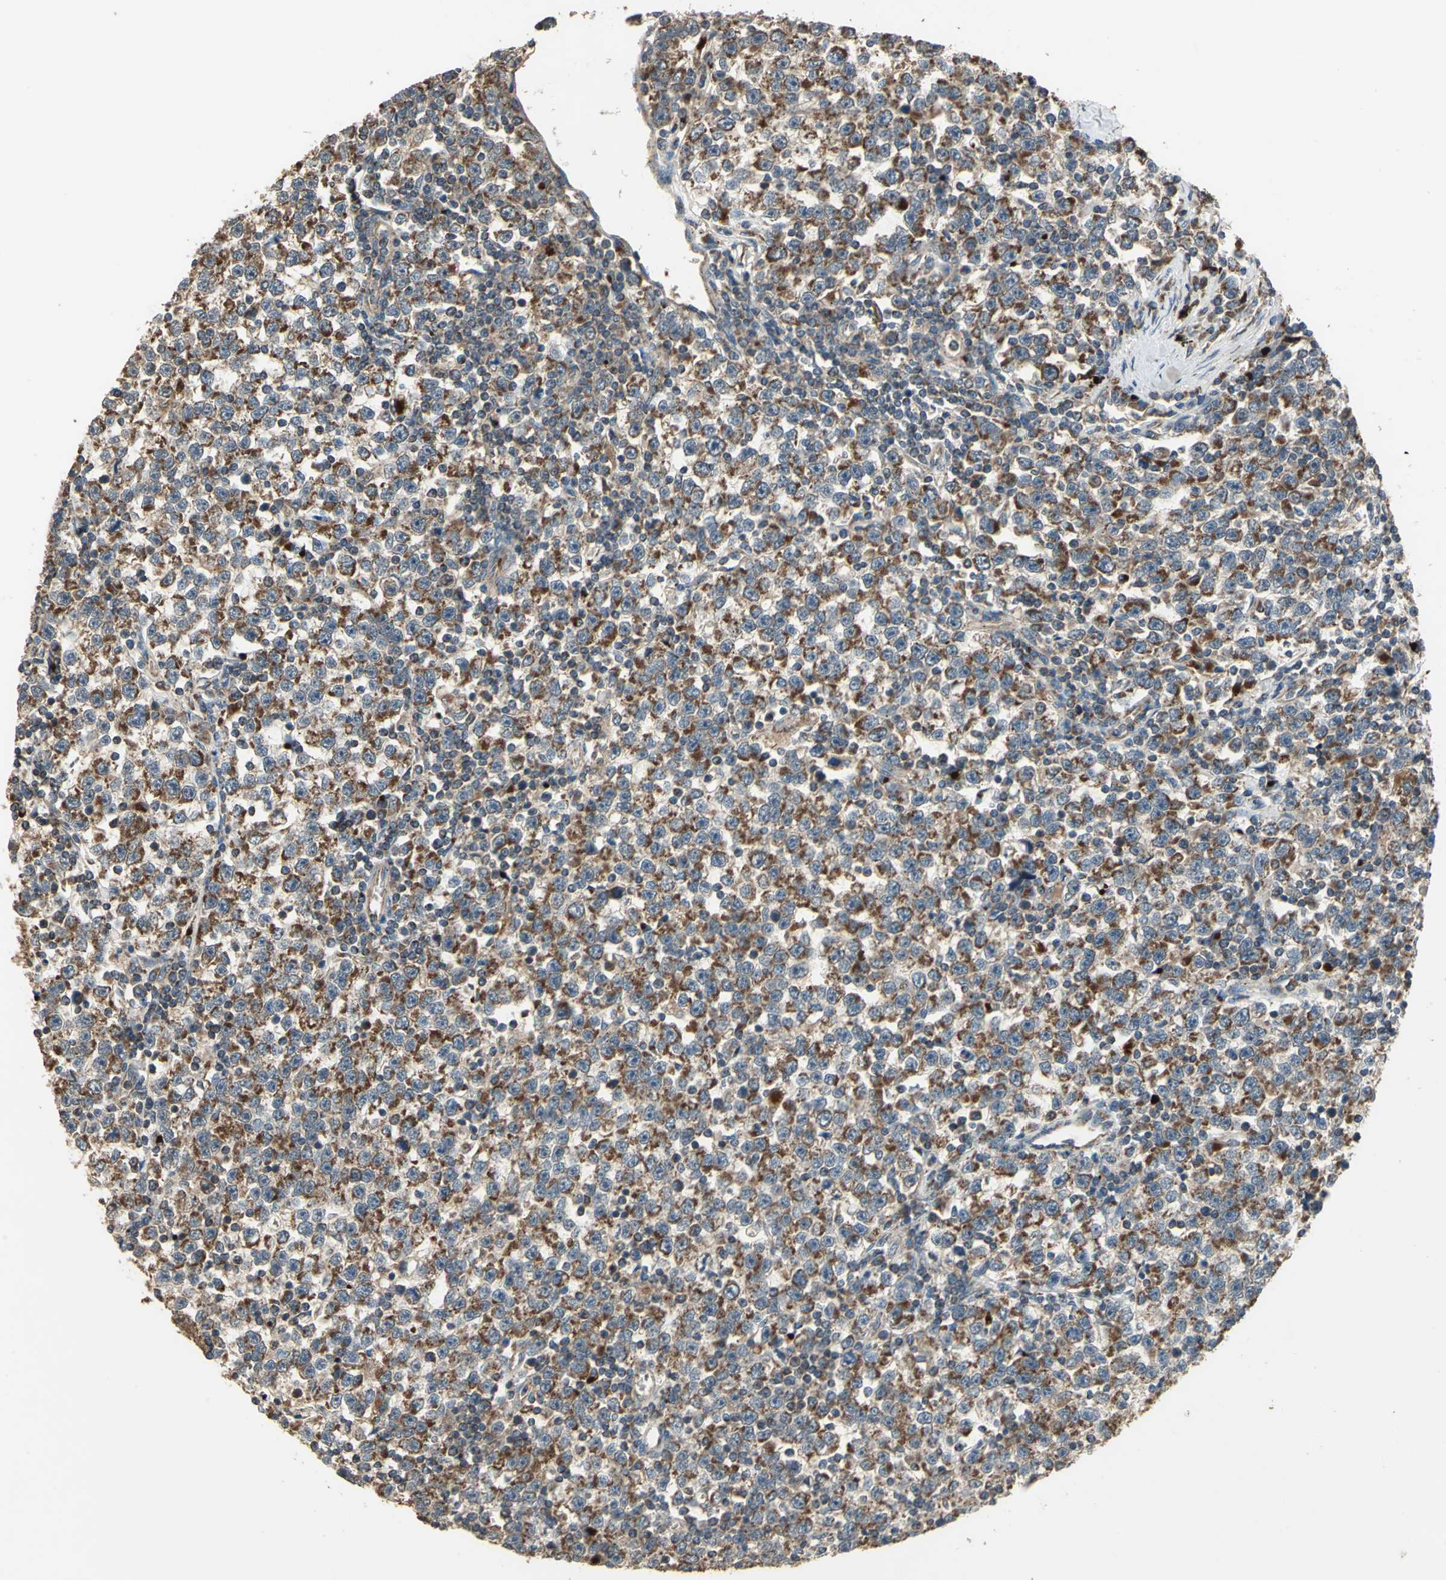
{"staining": {"intensity": "strong", "quantity": ">75%", "location": "cytoplasmic/membranous"}, "tissue": "testis cancer", "cell_type": "Tumor cells", "image_type": "cancer", "snomed": [{"axis": "morphology", "description": "Seminoma, NOS"}, {"axis": "topography", "description": "Testis"}], "caption": "Protein analysis of testis seminoma tissue shows strong cytoplasmic/membranous staining in approximately >75% of tumor cells.", "gene": "POLRMT", "patient": {"sex": "male", "age": 43}}